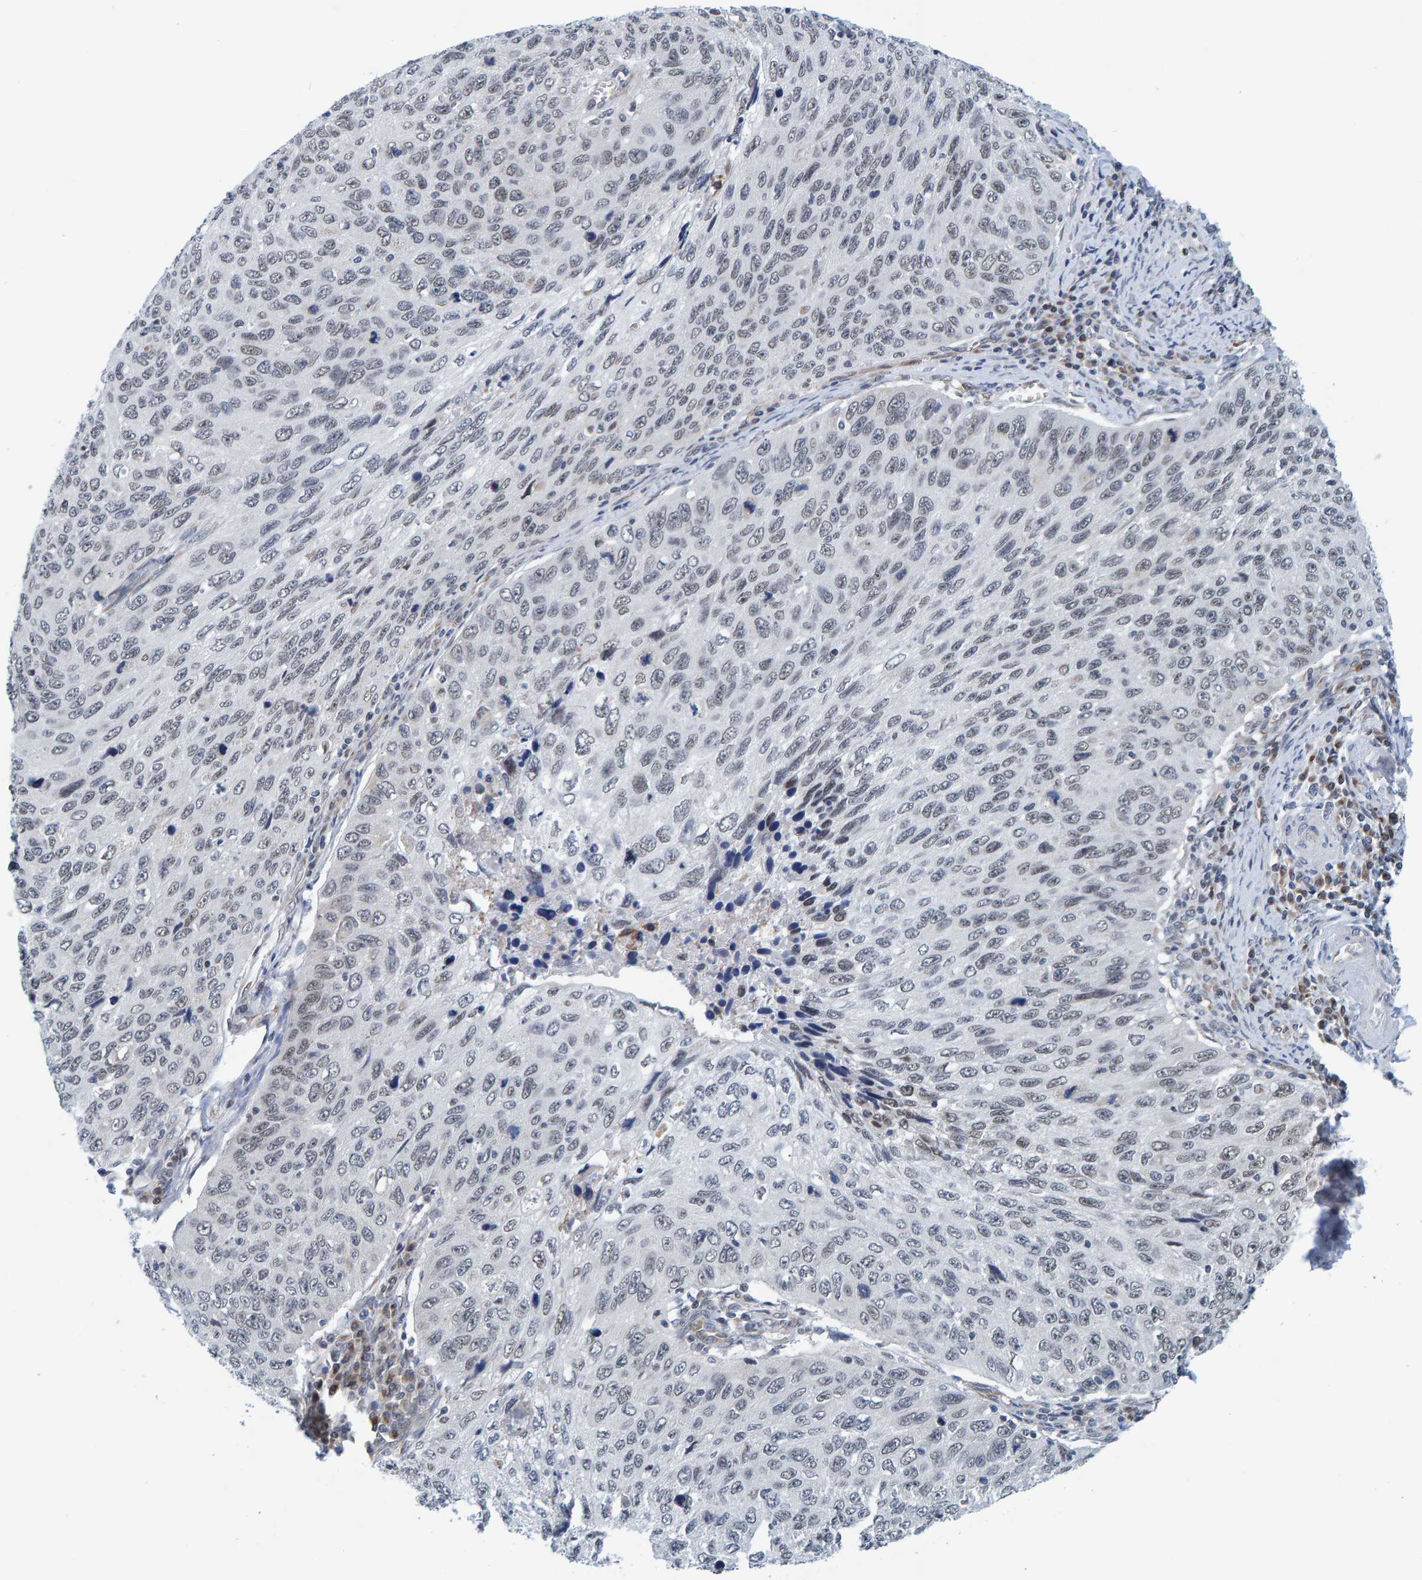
{"staining": {"intensity": "weak", "quantity": "<25%", "location": "nuclear"}, "tissue": "cervical cancer", "cell_type": "Tumor cells", "image_type": "cancer", "snomed": [{"axis": "morphology", "description": "Squamous cell carcinoma, NOS"}, {"axis": "topography", "description": "Cervix"}], "caption": "The immunohistochemistry histopathology image has no significant staining in tumor cells of cervical cancer tissue.", "gene": "SCRN2", "patient": {"sex": "female", "age": 53}}